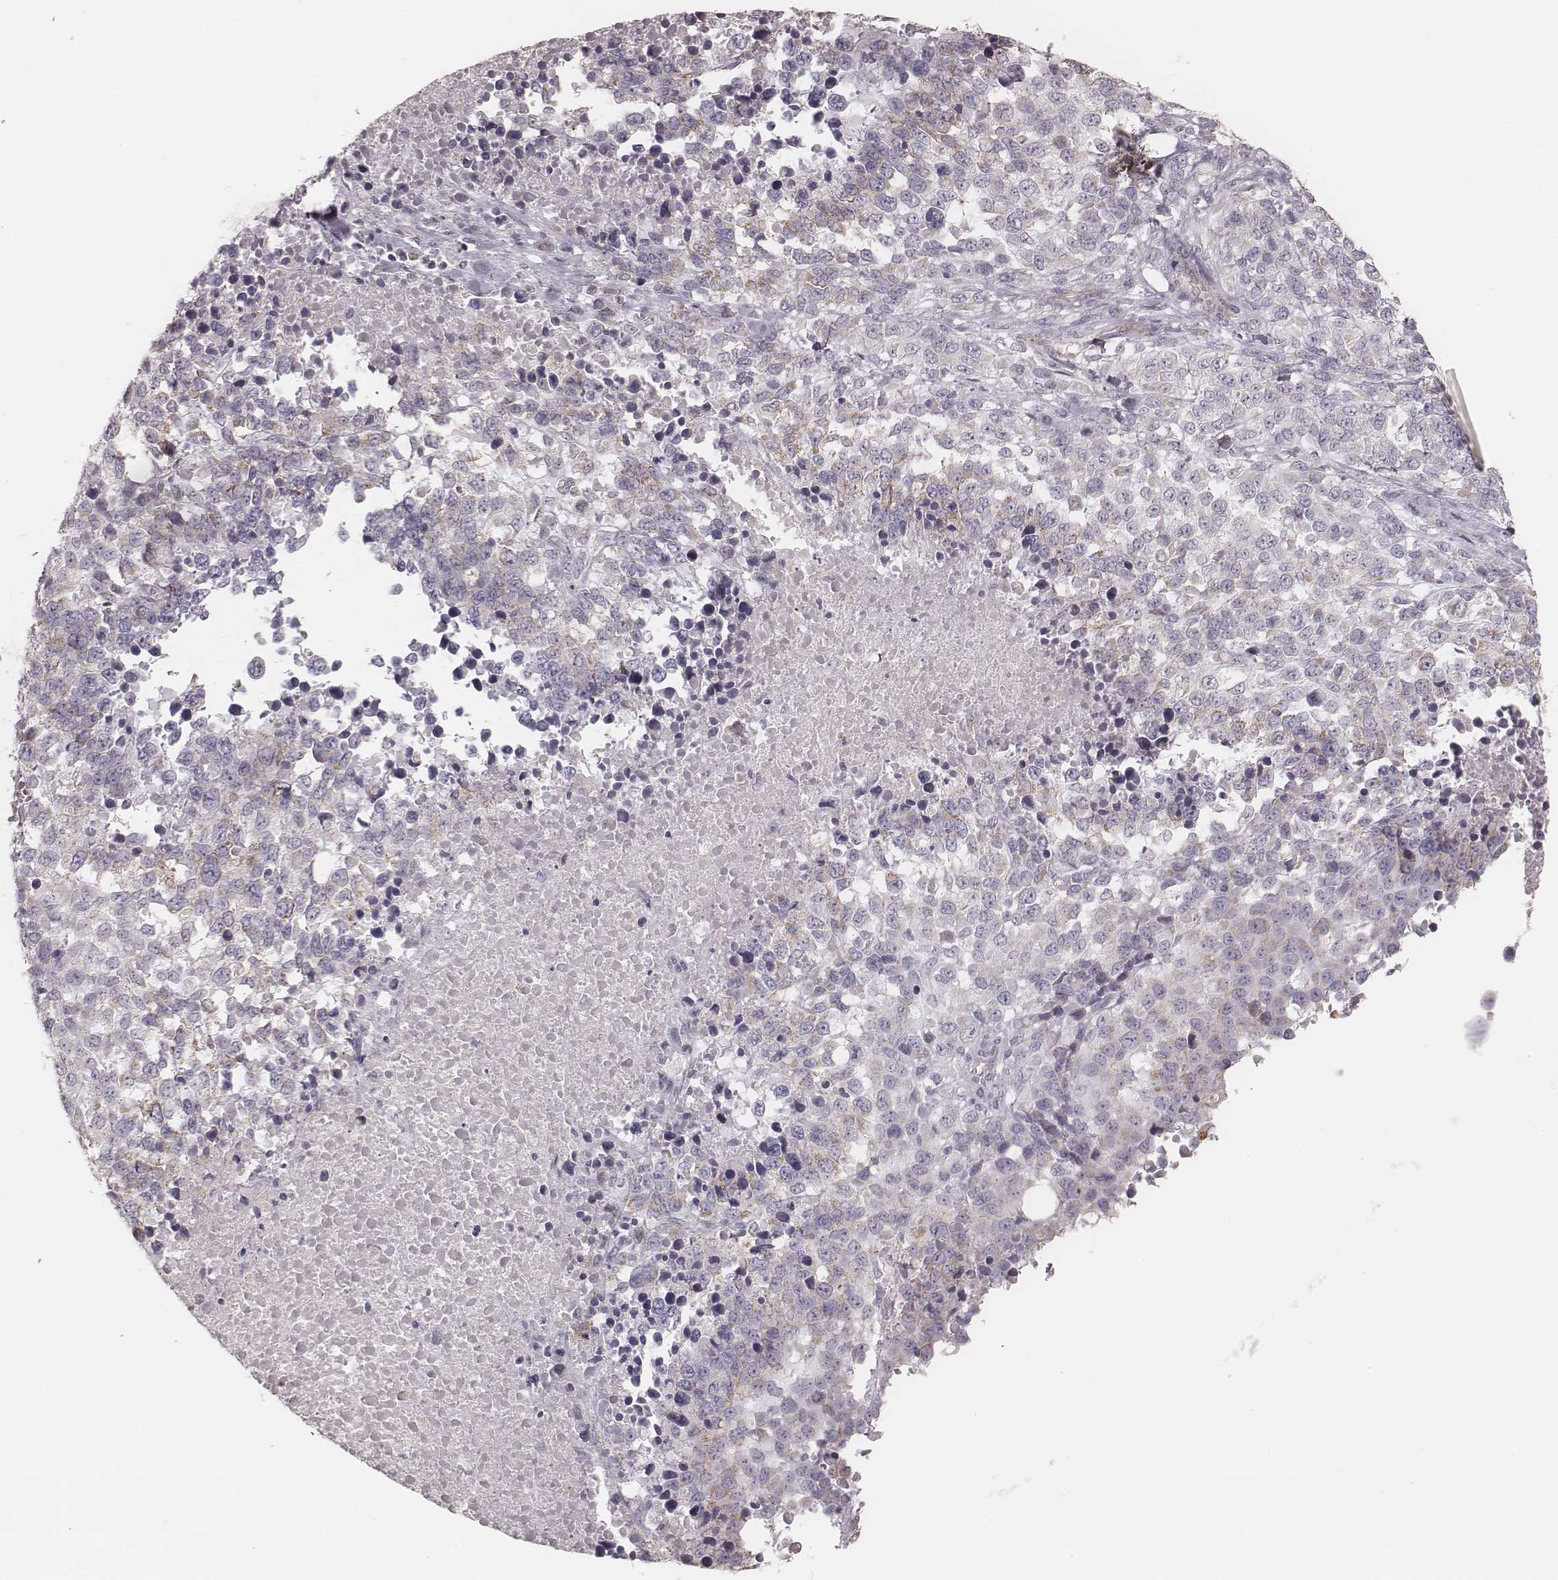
{"staining": {"intensity": "weak", "quantity": ">75%", "location": "cytoplasmic/membranous"}, "tissue": "melanoma", "cell_type": "Tumor cells", "image_type": "cancer", "snomed": [{"axis": "morphology", "description": "Malignant melanoma, Metastatic site"}, {"axis": "topography", "description": "Skin"}], "caption": "Malignant melanoma (metastatic site) stained for a protein demonstrates weak cytoplasmic/membranous positivity in tumor cells. The staining was performed using DAB (3,3'-diaminobenzidine), with brown indicating positive protein expression. Nuclei are stained blue with hematoxylin.", "gene": "KIF5C", "patient": {"sex": "male", "age": 84}}